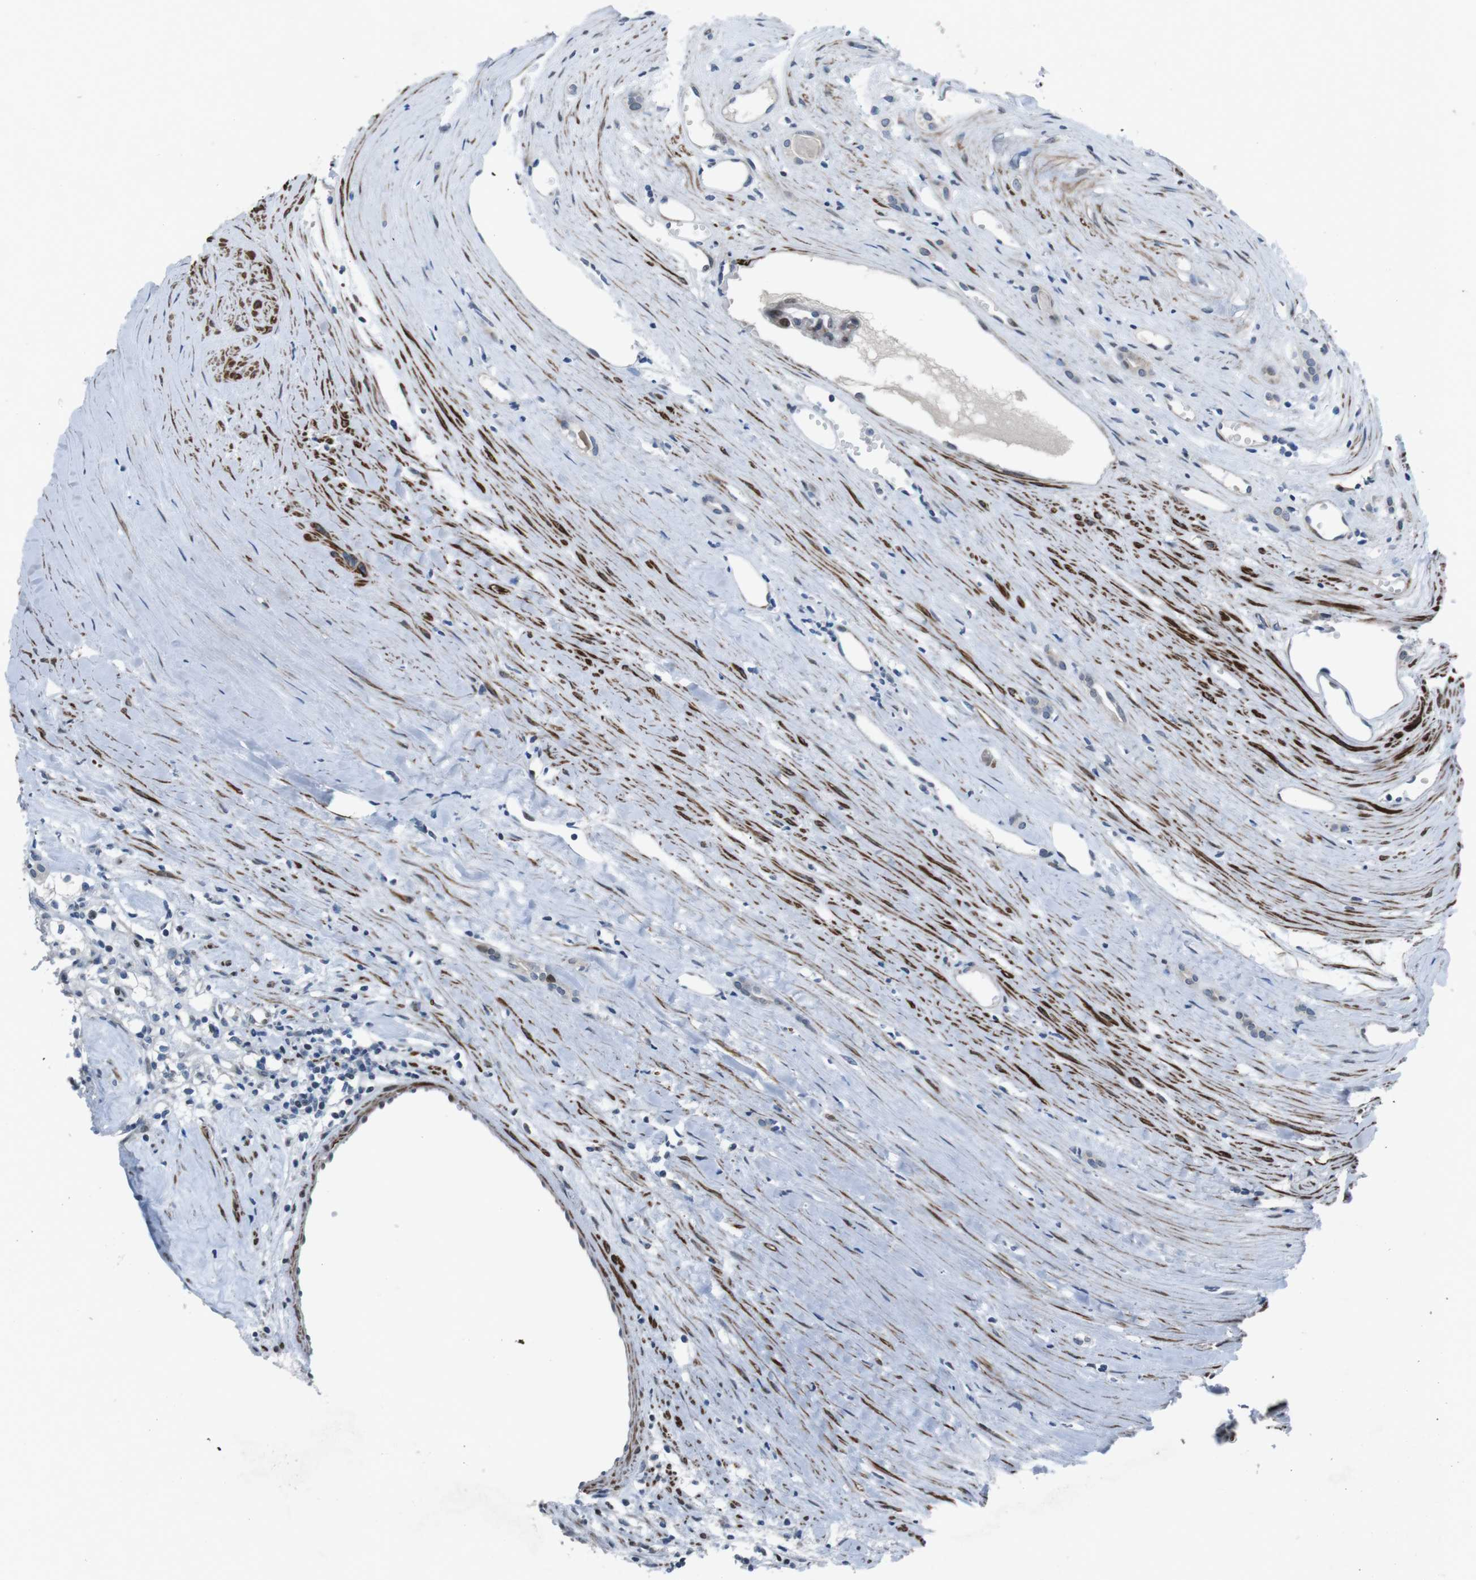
{"staining": {"intensity": "negative", "quantity": "none", "location": "none"}, "tissue": "renal cancer", "cell_type": "Tumor cells", "image_type": "cancer", "snomed": [{"axis": "morphology", "description": "Adenocarcinoma, NOS"}, {"axis": "topography", "description": "Kidney"}], "caption": "The micrograph demonstrates no staining of tumor cells in renal cancer. (Stains: DAB IHC with hematoxylin counter stain, Microscopy: brightfield microscopy at high magnification).", "gene": "PBRM1", "patient": {"sex": "male", "age": 56}}